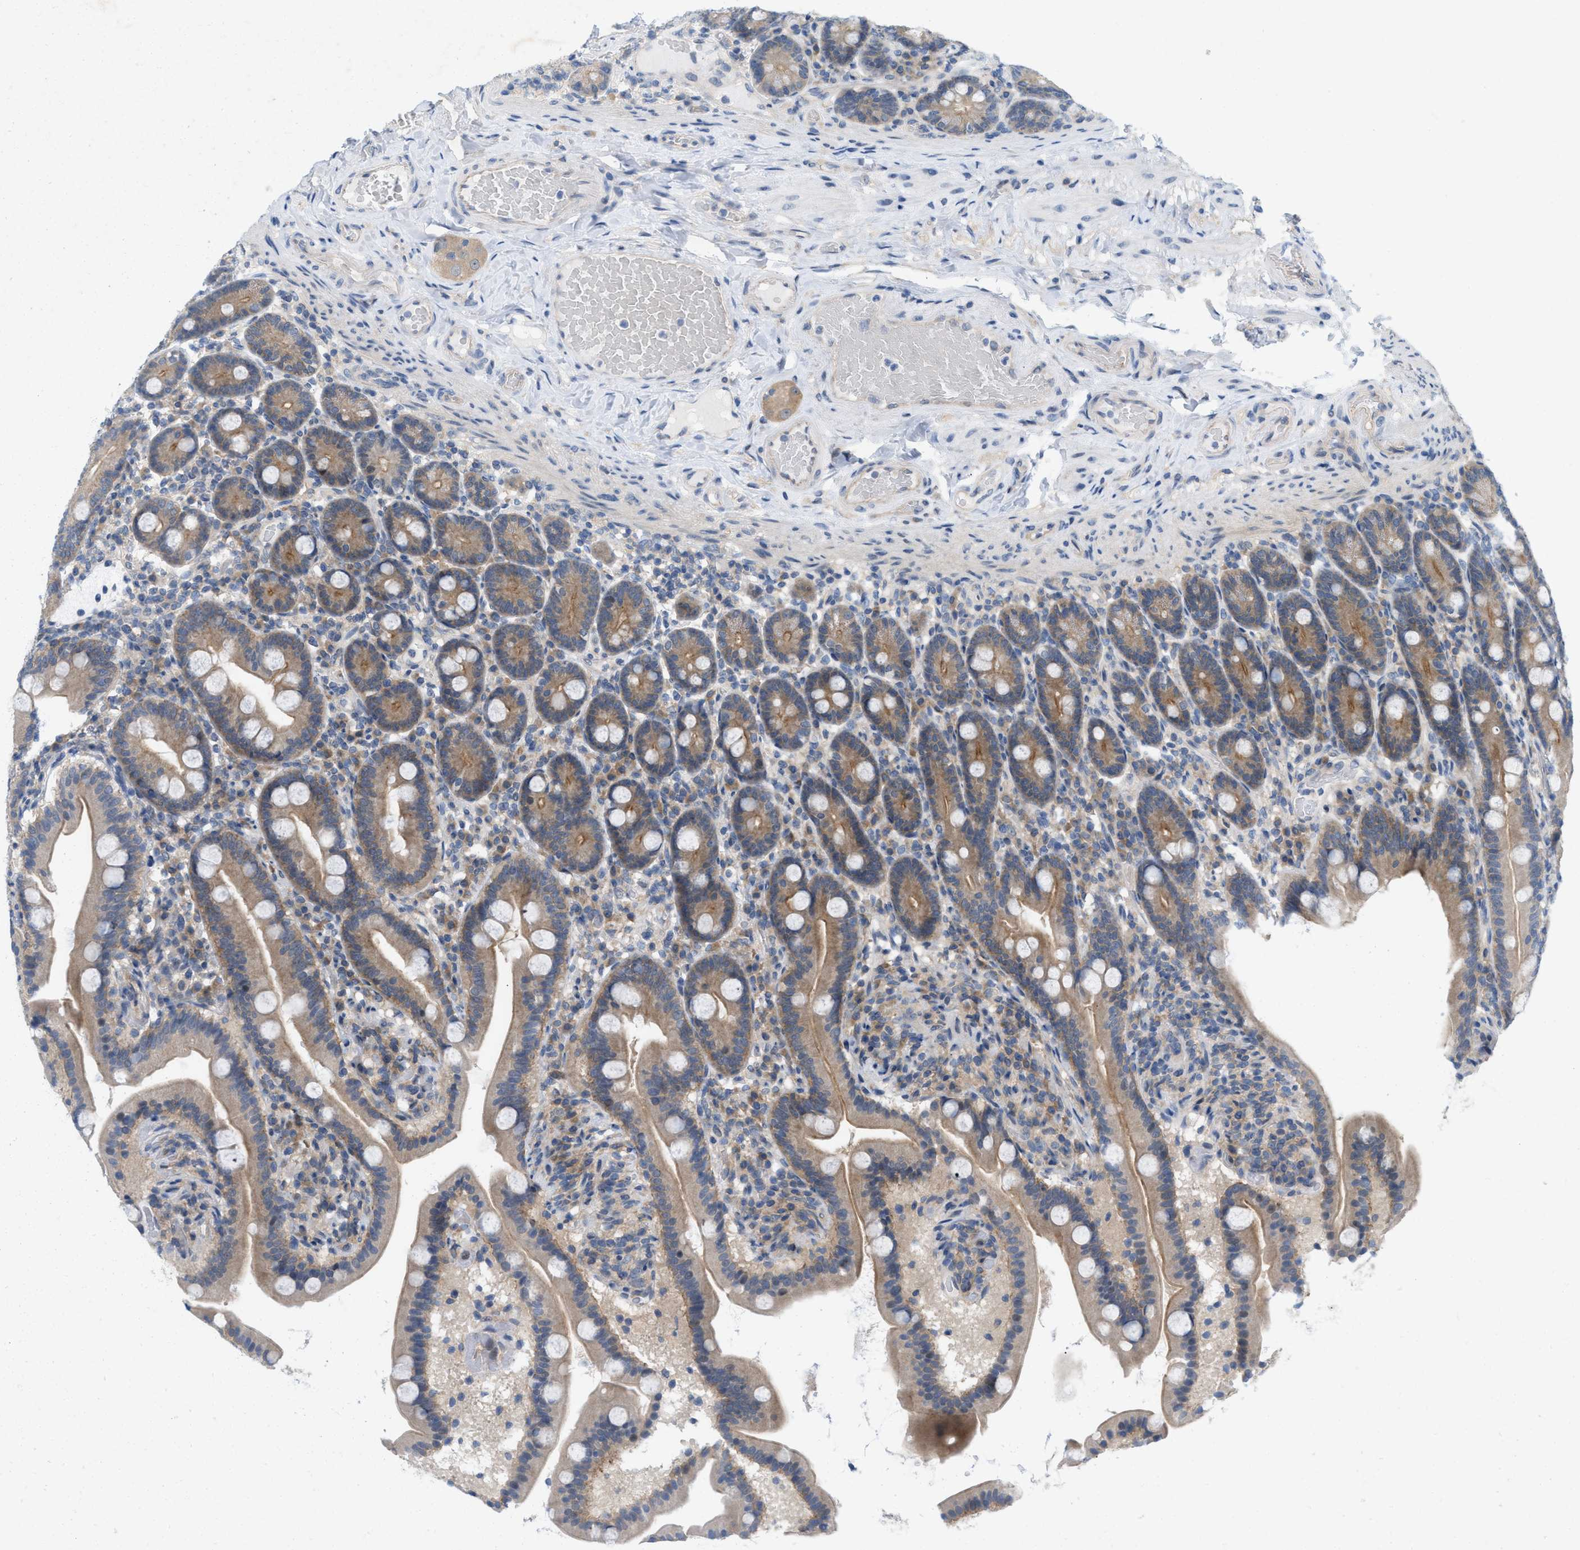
{"staining": {"intensity": "weak", "quantity": ">75%", "location": "cytoplasmic/membranous"}, "tissue": "duodenum", "cell_type": "Glandular cells", "image_type": "normal", "snomed": [{"axis": "morphology", "description": "Normal tissue, NOS"}, {"axis": "topography", "description": "Duodenum"}], "caption": "A micrograph of human duodenum stained for a protein exhibits weak cytoplasmic/membranous brown staining in glandular cells. The staining was performed using DAB, with brown indicating positive protein expression. Nuclei are stained blue with hematoxylin.", "gene": "WIPI2", "patient": {"sex": "male", "age": 54}}